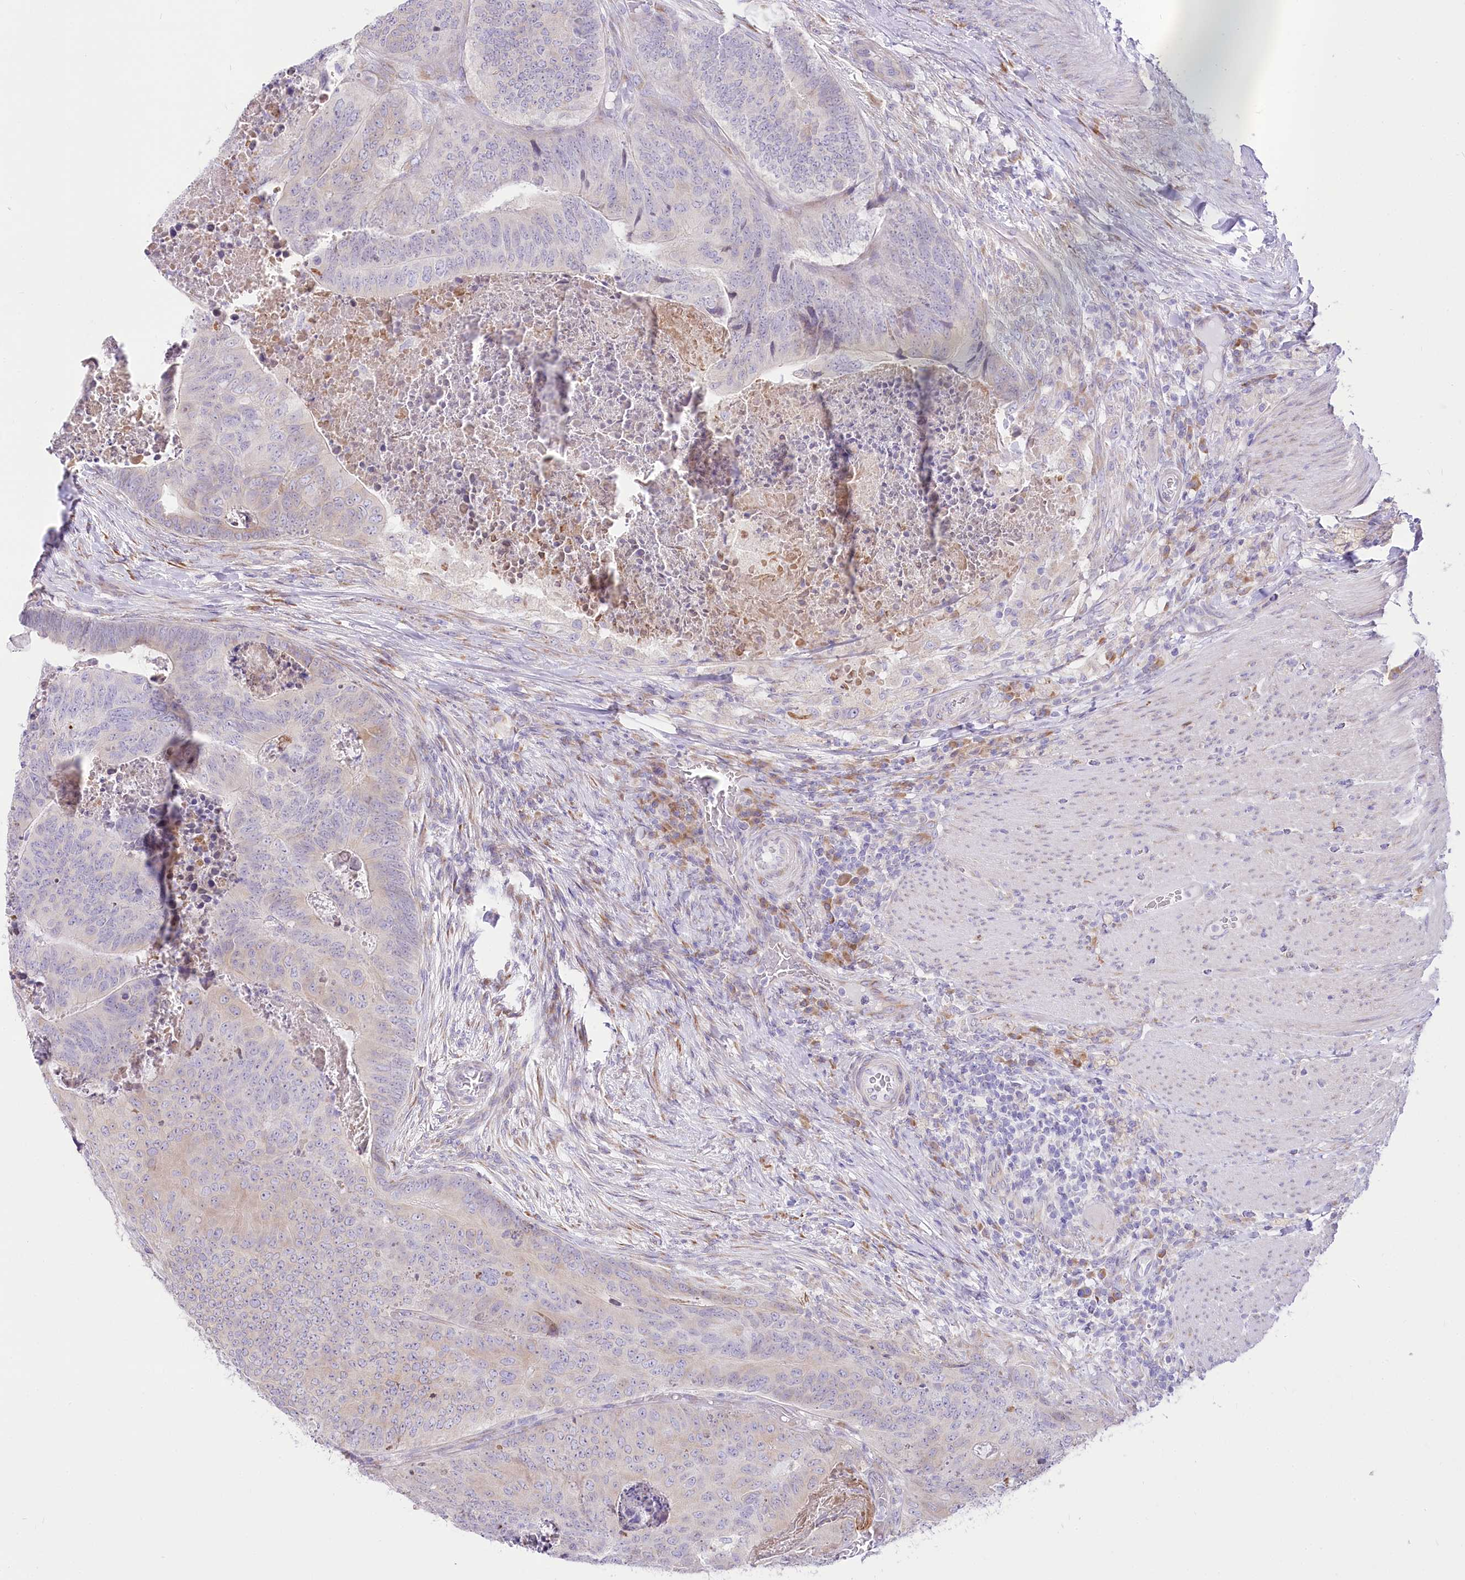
{"staining": {"intensity": "negative", "quantity": "none", "location": "none"}, "tissue": "colorectal cancer", "cell_type": "Tumor cells", "image_type": "cancer", "snomed": [{"axis": "morphology", "description": "Adenocarcinoma, NOS"}, {"axis": "topography", "description": "Colon"}], "caption": "Tumor cells are negative for brown protein staining in colorectal cancer. The staining was performed using DAB (3,3'-diaminobenzidine) to visualize the protein expression in brown, while the nuclei were stained in blue with hematoxylin (Magnification: 20x).", "gene": "STT3B", "patient": {"sex": "female", "age": 67}}